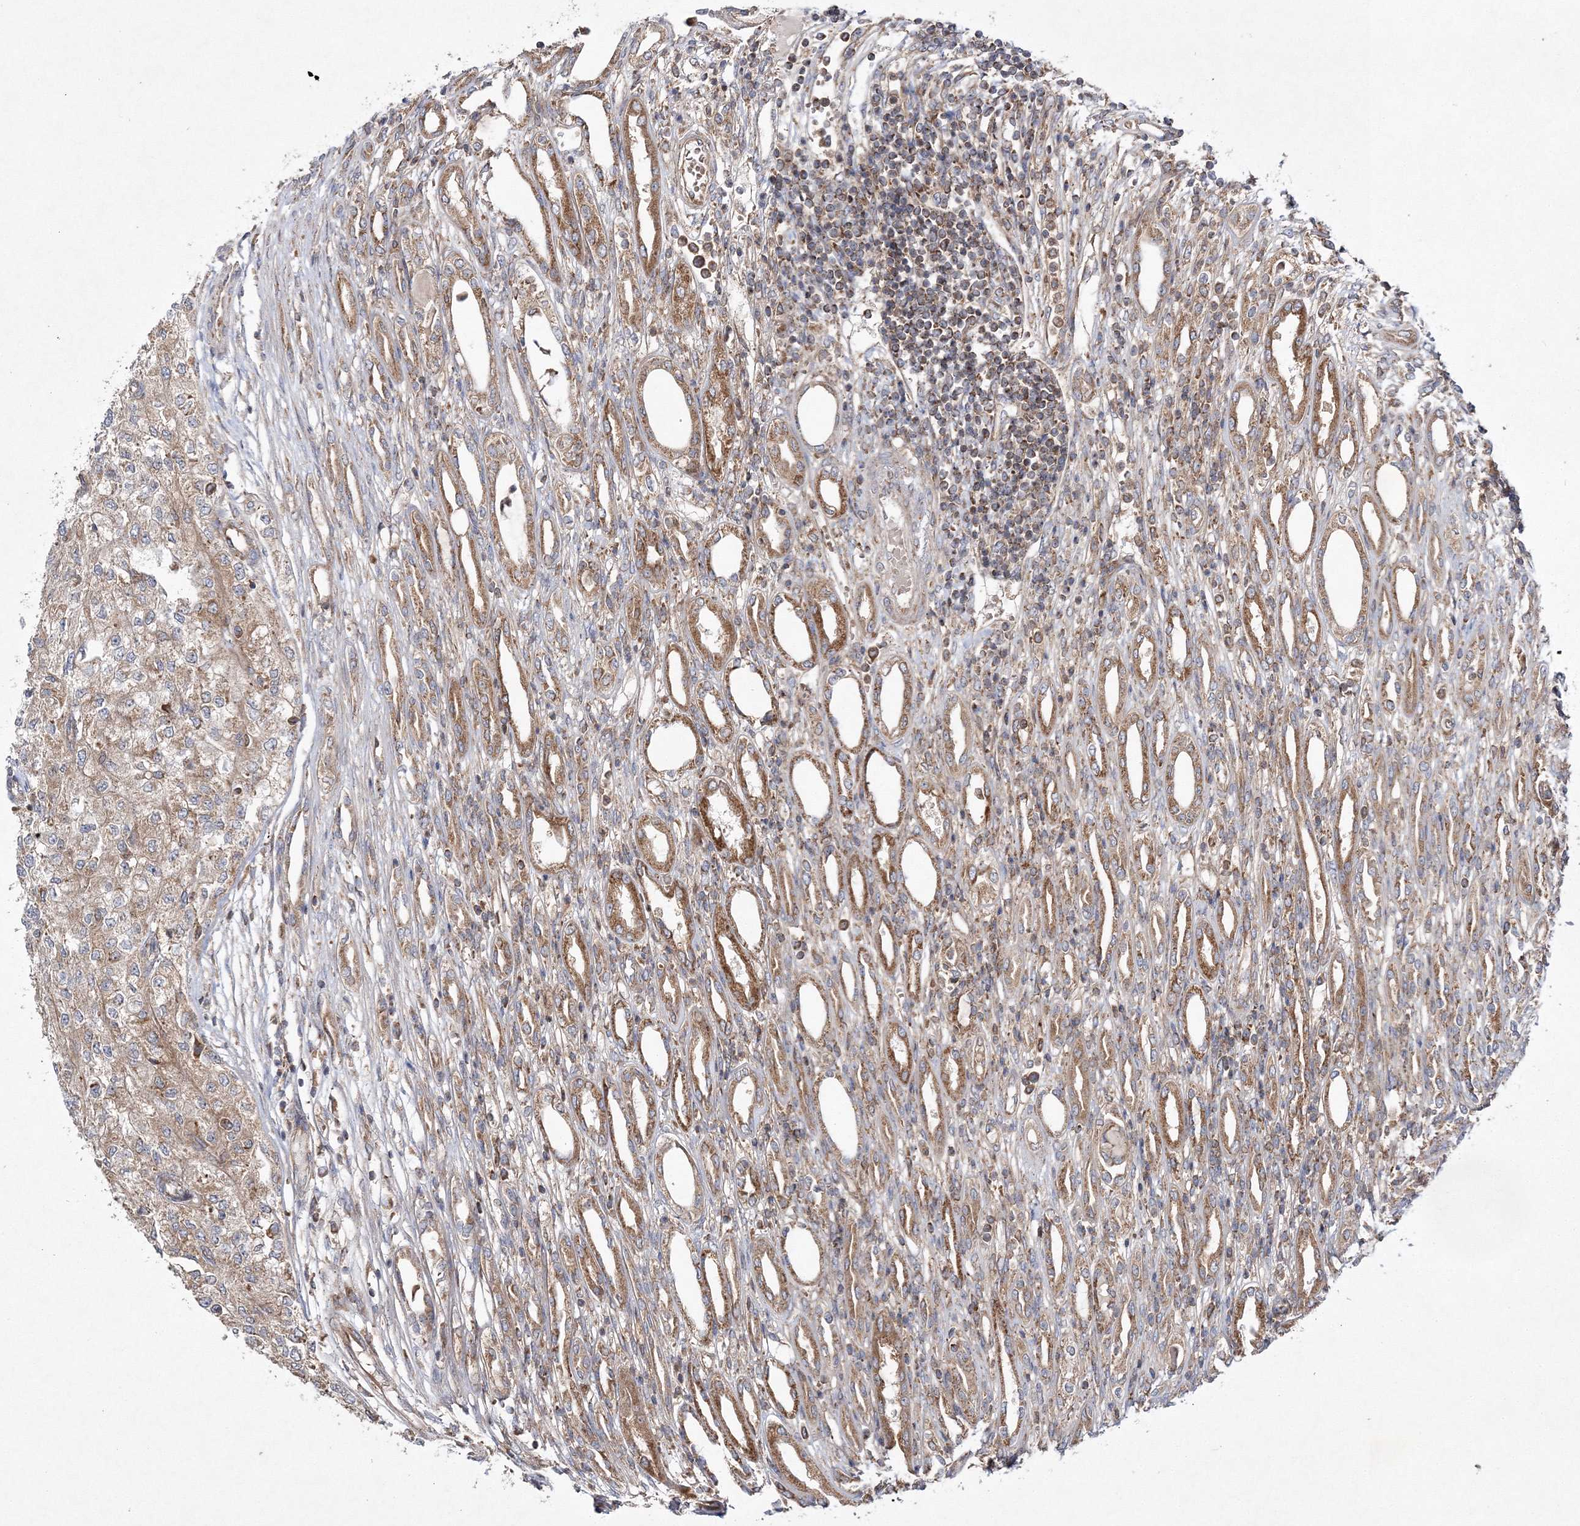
{"staining": {"intensity": "weak", "quantity": "<25%", "location": "cytoplasmic/membranous"}, "tissue": "renal cancer", "cell_type": "Tumor cells", "image_type": "cancer", "snomed": [{"axis": "morphology", "description": "Adenocarcinoma, NOS"}, {"axis": "topography", "description": "Kidney"}], "caption": "The photomicrograph displays no significant expression in tumor cells of renal cancer (adenocarcinoma).", "gene": "DNAJC13", "patient": {"sex": "female", "age": 54}}